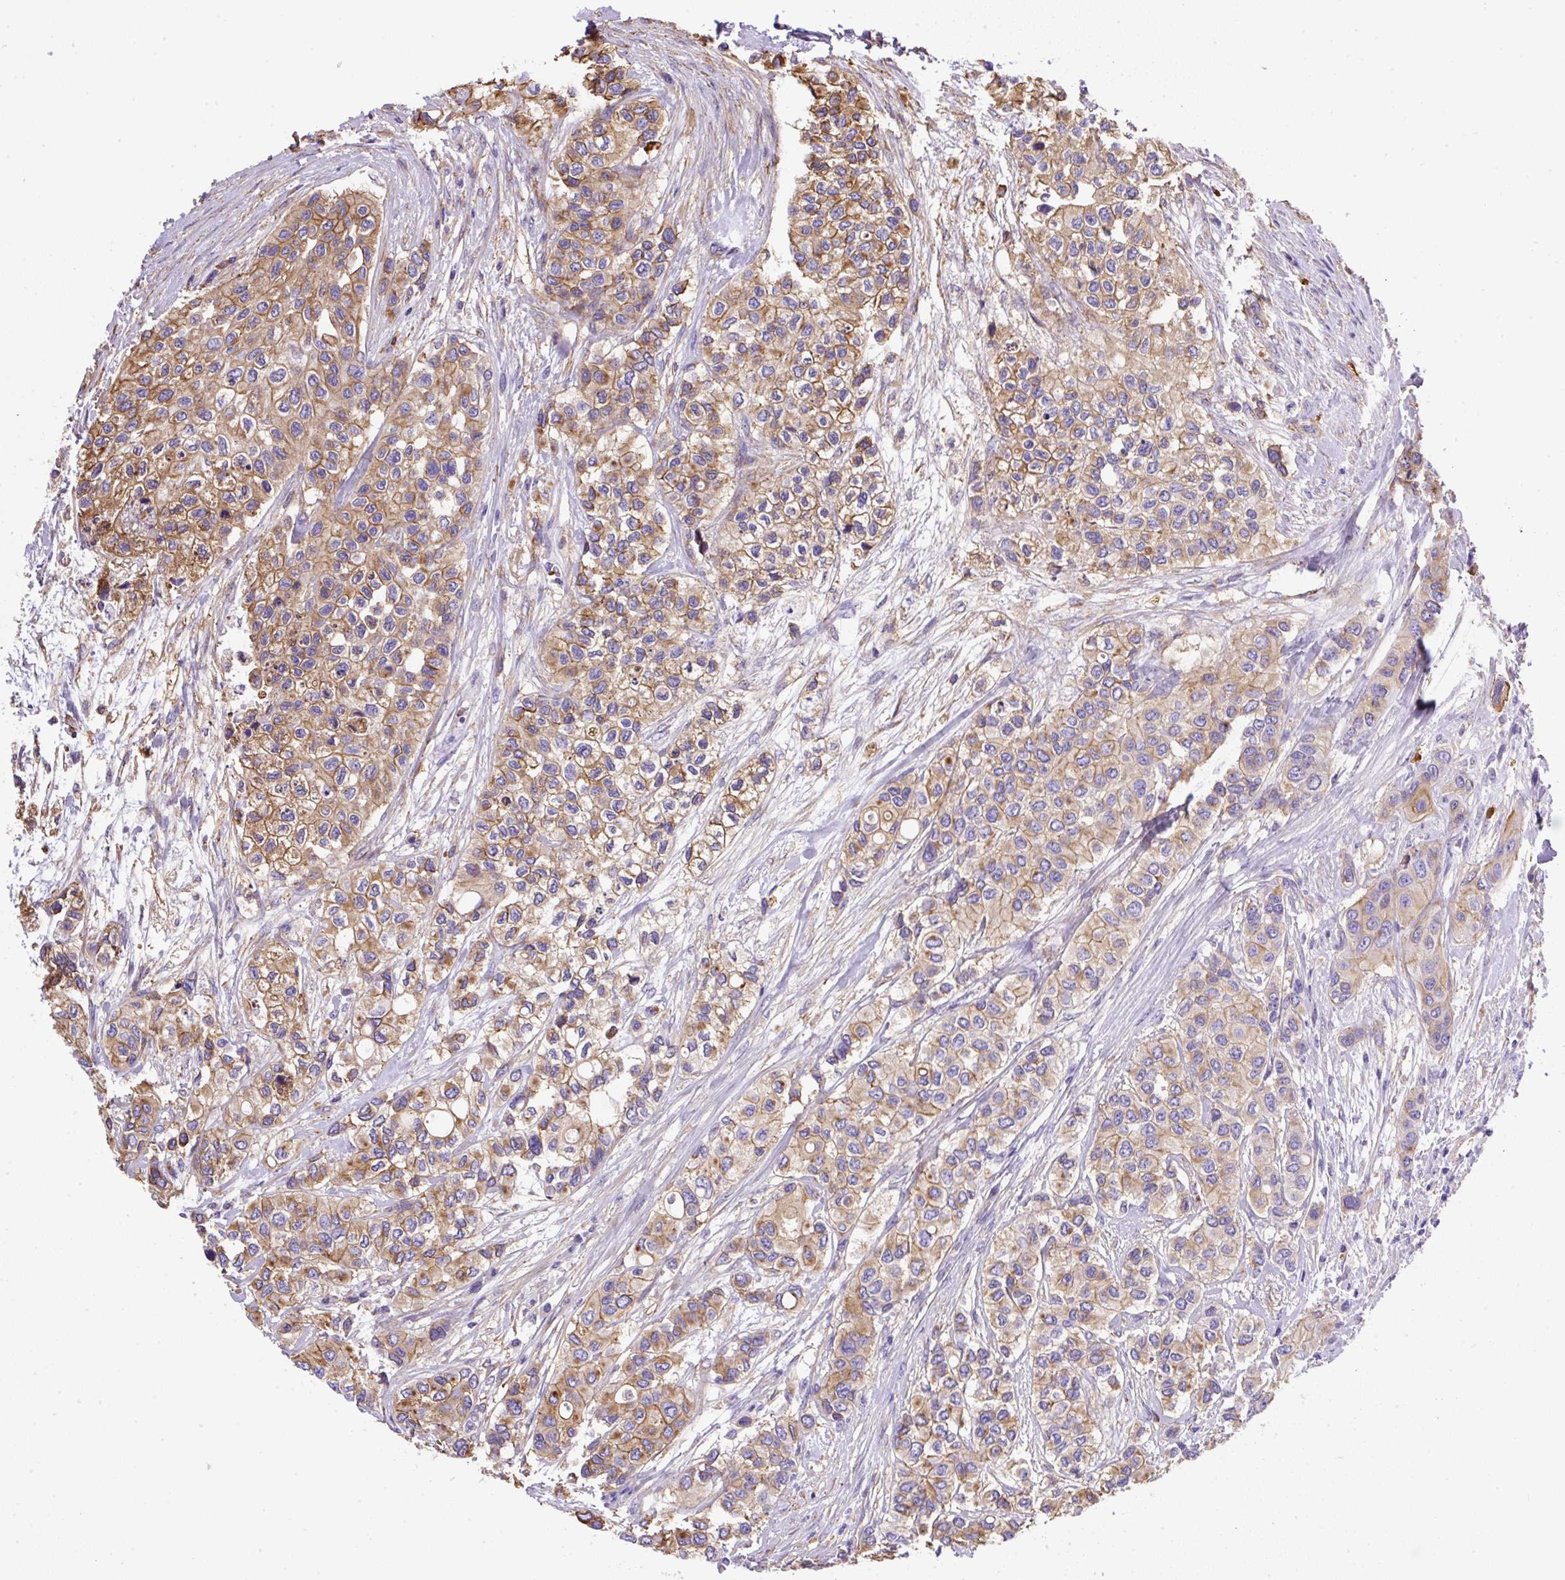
{"staining": {"intensity": "moderate", "quantity": "25%-75%", "location": "cytoplasmic/membranous"}, "tissue": "urothelial cancer", "cell_type": "Tumor cells", "image_type": "cancer", "snomed": [{"axis": "morphology", "description": "Normal tissue, NOS"}, {"axis": "morphology", "description": "Urothelial carcinoma, High grade"}, {"axis": "topography", "description": "Vascular tissue"}, {"axis": "topography", "description": "Urinary bladder"}], "caption": "DAB (3,3'-diaminobenzidine) immunohistochemical staining of urothelial cancer exhibits moderate cytoplasmic/membranous protein staining in approximately 25%-75% of tumor cells.", "gene": "MAGEB5", "patient": {"sex": "female", "age": 56}}